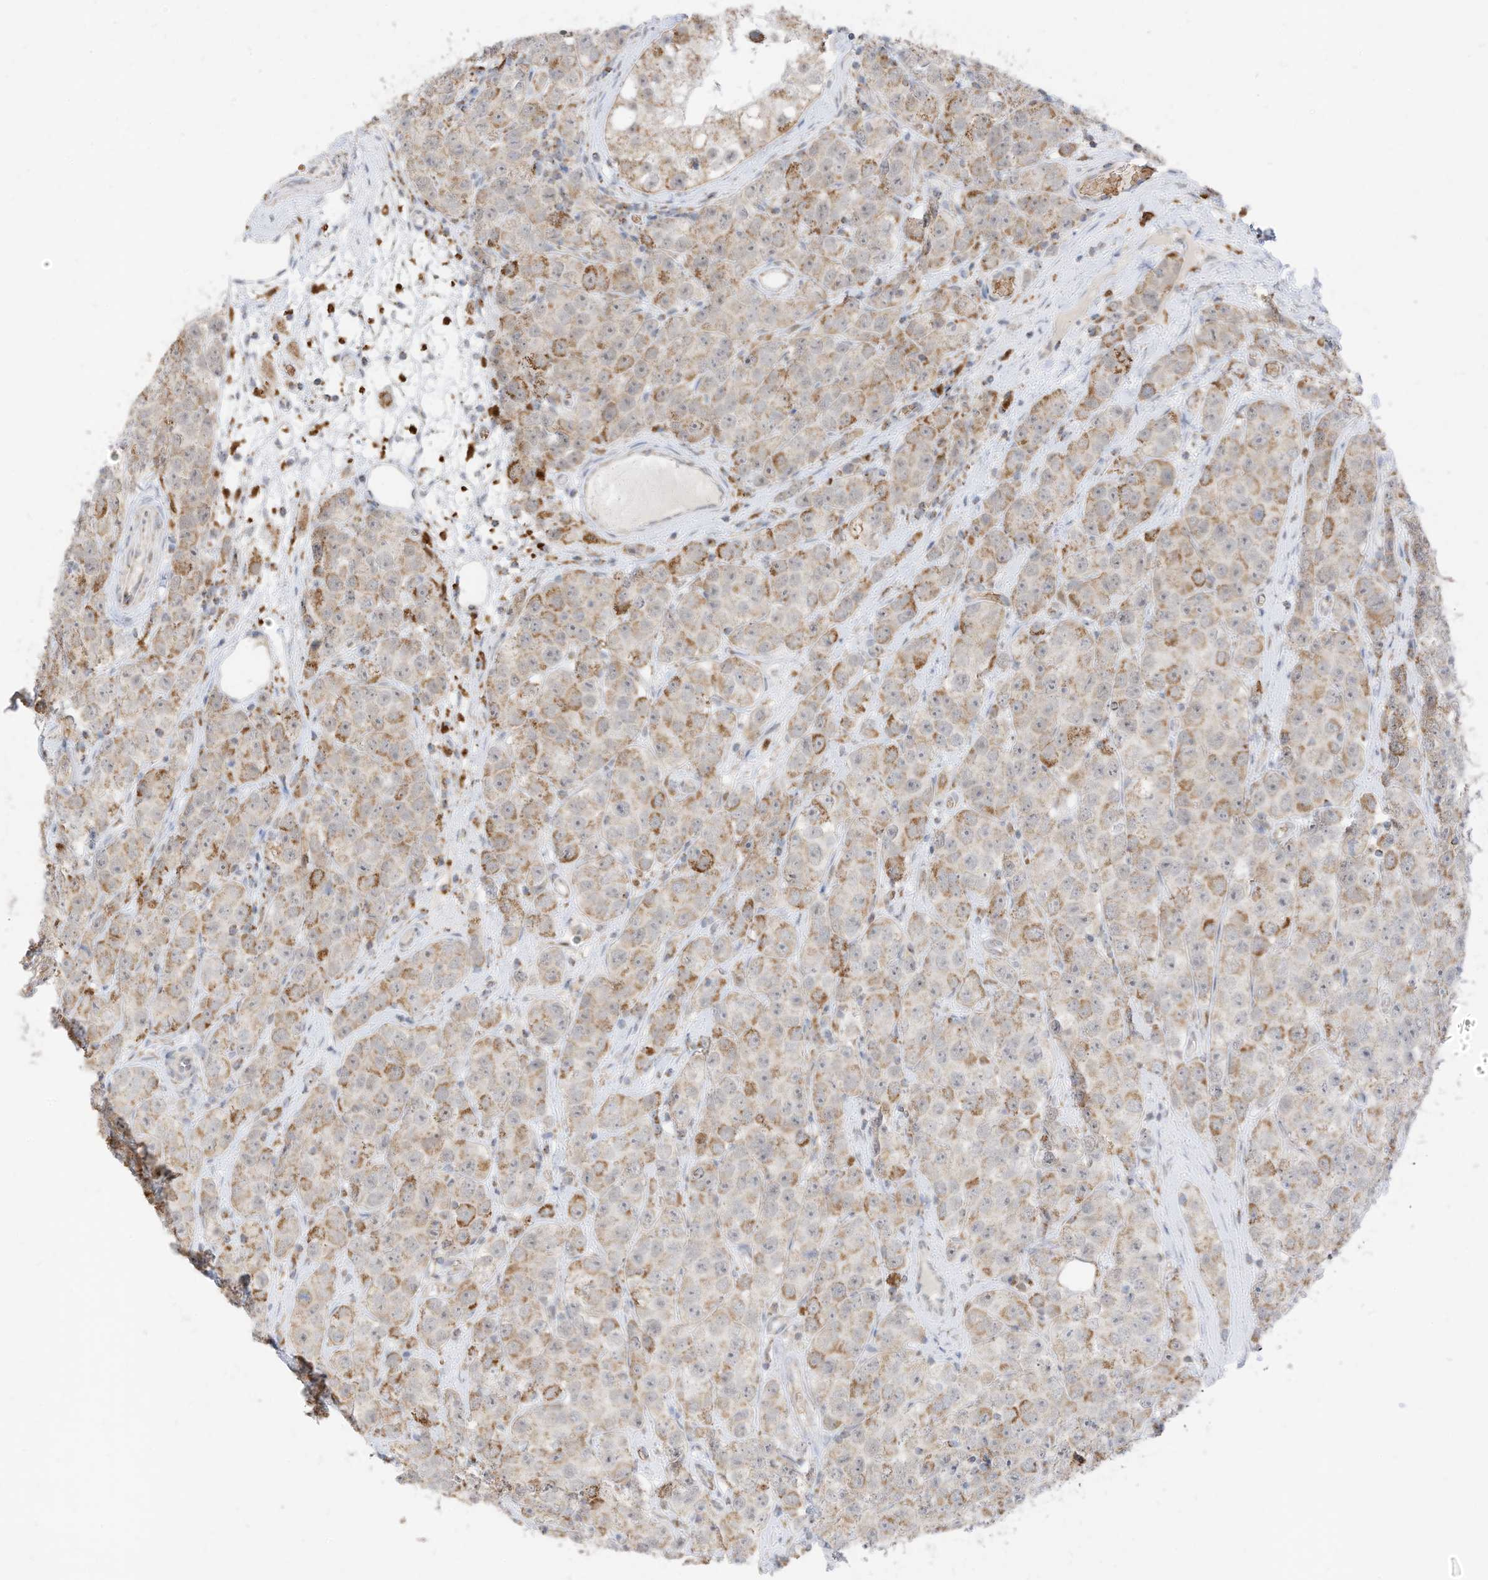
{"staining": {"intensity": "moderate", "quantity": "25%-75%", "location": "cytoplasmic/membranous"}, "tissue": "testis cancer", "cell_type": "Tumor cells", "image_type": "cancer", "snomed": [{"axis": "morphology", "description": "Seminoma, NOS"}, {"axis": "topography", "description": "Testis"}], "caption": "Protein staining reveals moderate cytoplasmic/membranous staining in about 25%-75% of tumor cells in testis seminoma.", "gene": "MTUS2", "patient": {"sex": "male", "age": 28}}